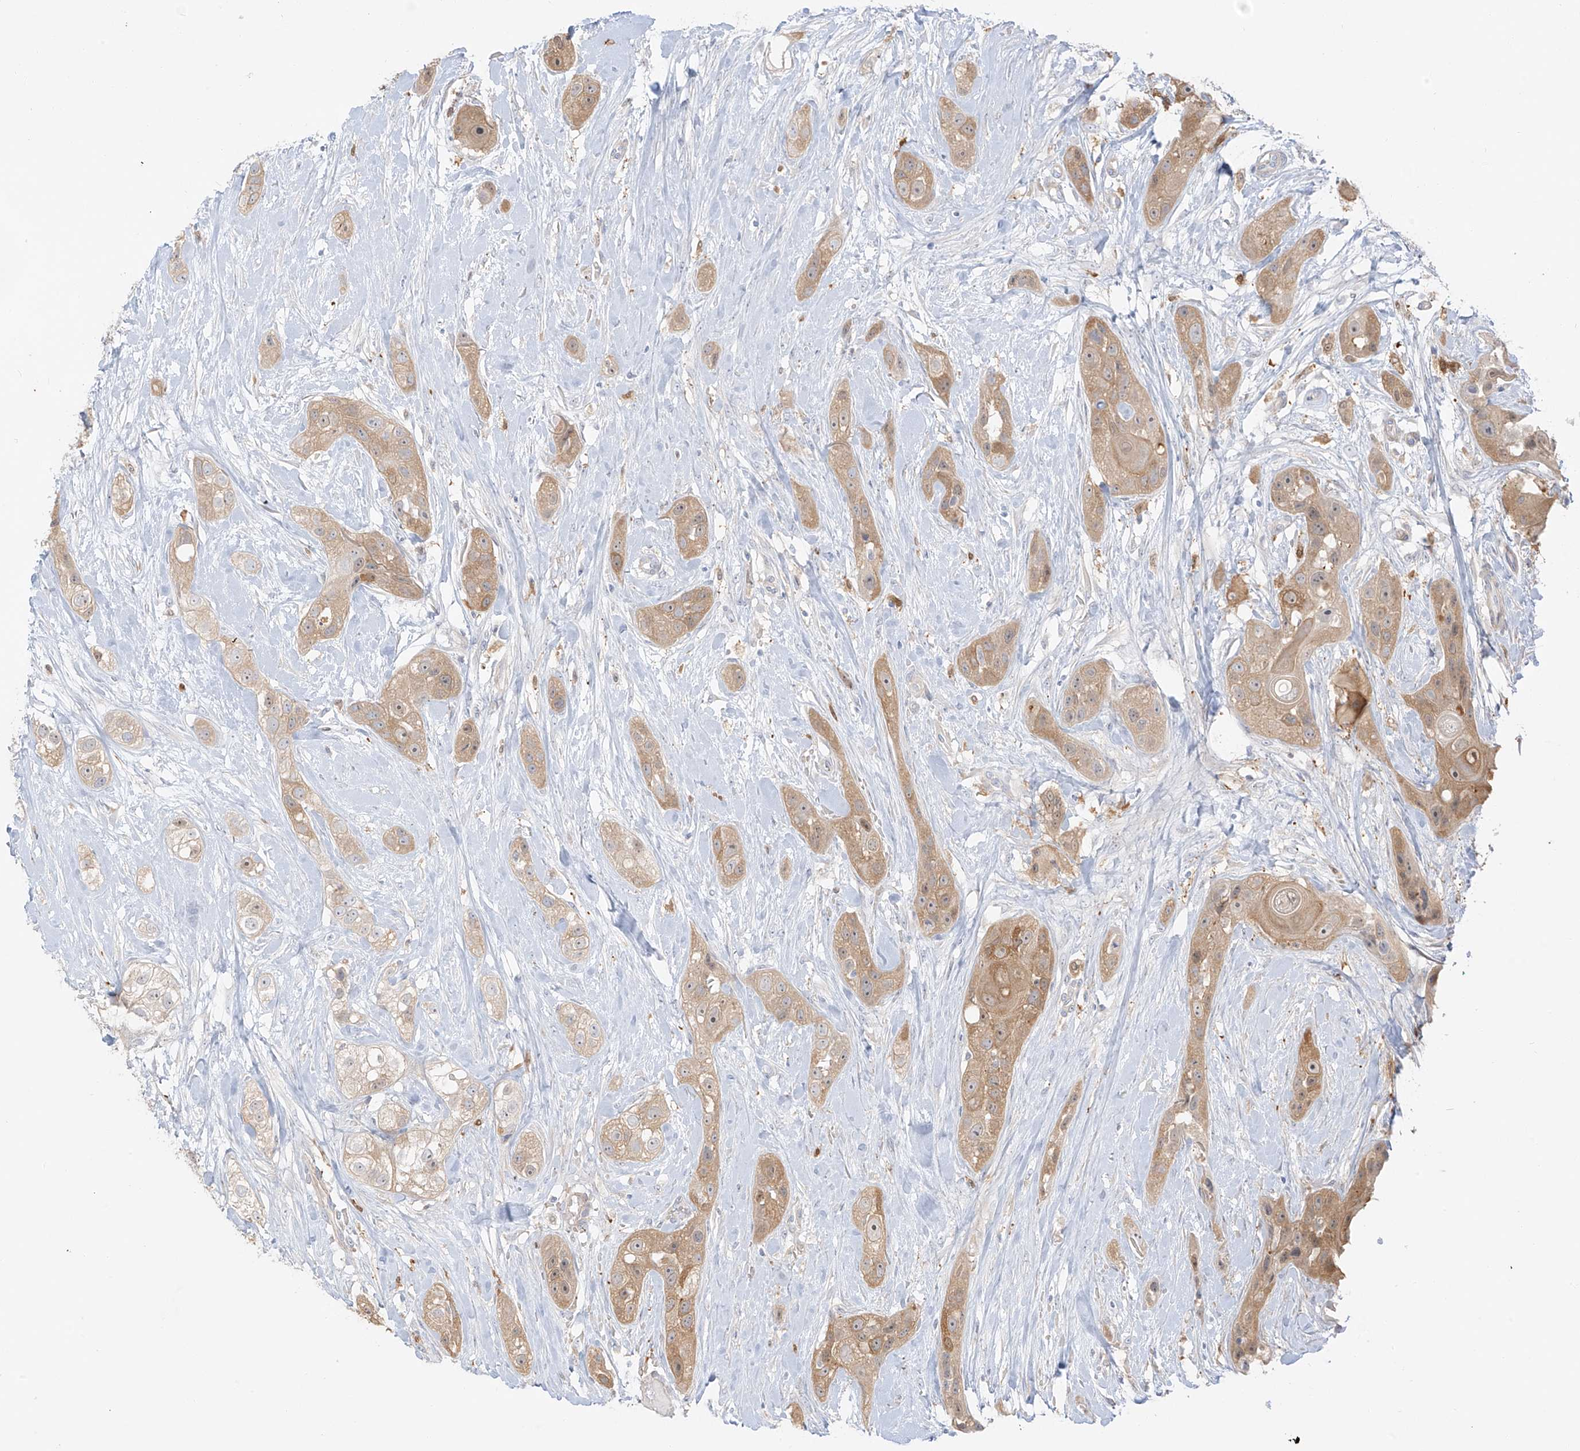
{"staining": {"intensity": "moderate", "quantity": ">75%", "location": "cytoplasmic/membranous"}, "tissue": "head and neck cancer", "cell_type": "Tumor cells", "image_type": "cancer", "snomed": [{"axis": "morphology", "description": "Normal tissue, NOS"}, {"axis": "morphology", "description": "Squamous cell carcinoma, NOS"}, {"axis": "topography", "description": "Skeletal muscle"}, {"axis": "topography", "description": "Head-Neck"}], "caption": "Moderate cytoplasmic/membranous protein positivity is appreciated in approximately >75% of tumor cells in squamous cell carcinoma (head and neck).", "gene": "UPK1B", "patient": {"sex": "male", "age": 51}}